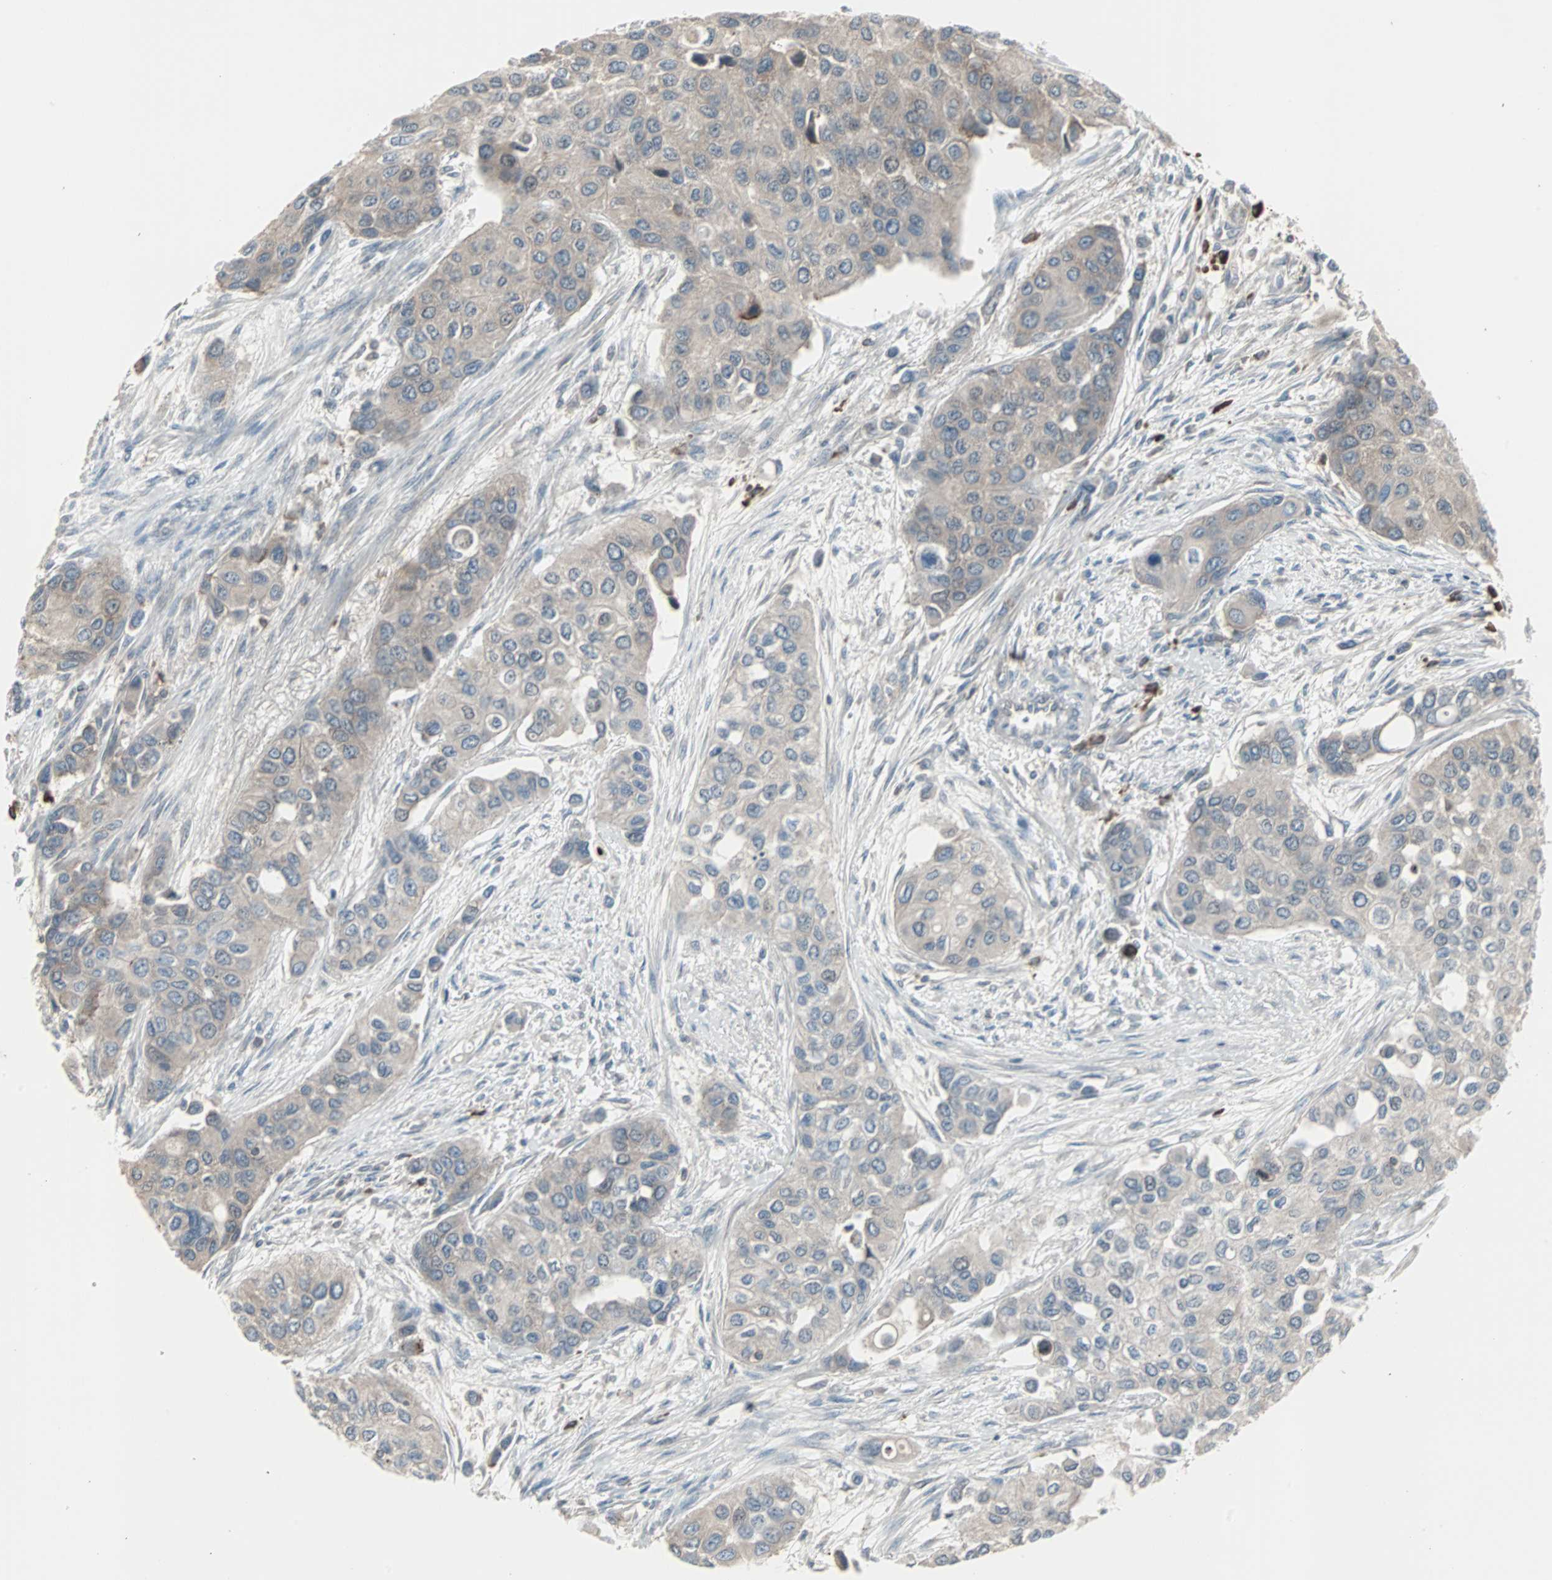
{"staining": {"intensity": "weak", "quantity": "25%-75%", "location": "cytoplasmic/membranous"}, "tissue": "urothelial cancer", "cell_type": "Tumor cells", "image_type": "cancer", "snomed": [{"axis": "morphology", "description": "Urothelial carcinoma, High grade"}, {"axis": "topography", "description": "Urinary bladder"}], "caption": "Immunohistochemical staining of human urothelial cancer displays weak cytoplasmic/membranous protein expression in about 25%-75% of tumor cells.", "gene": "ZSCAN32", "patient": {"sex": "female", "age": 56}}